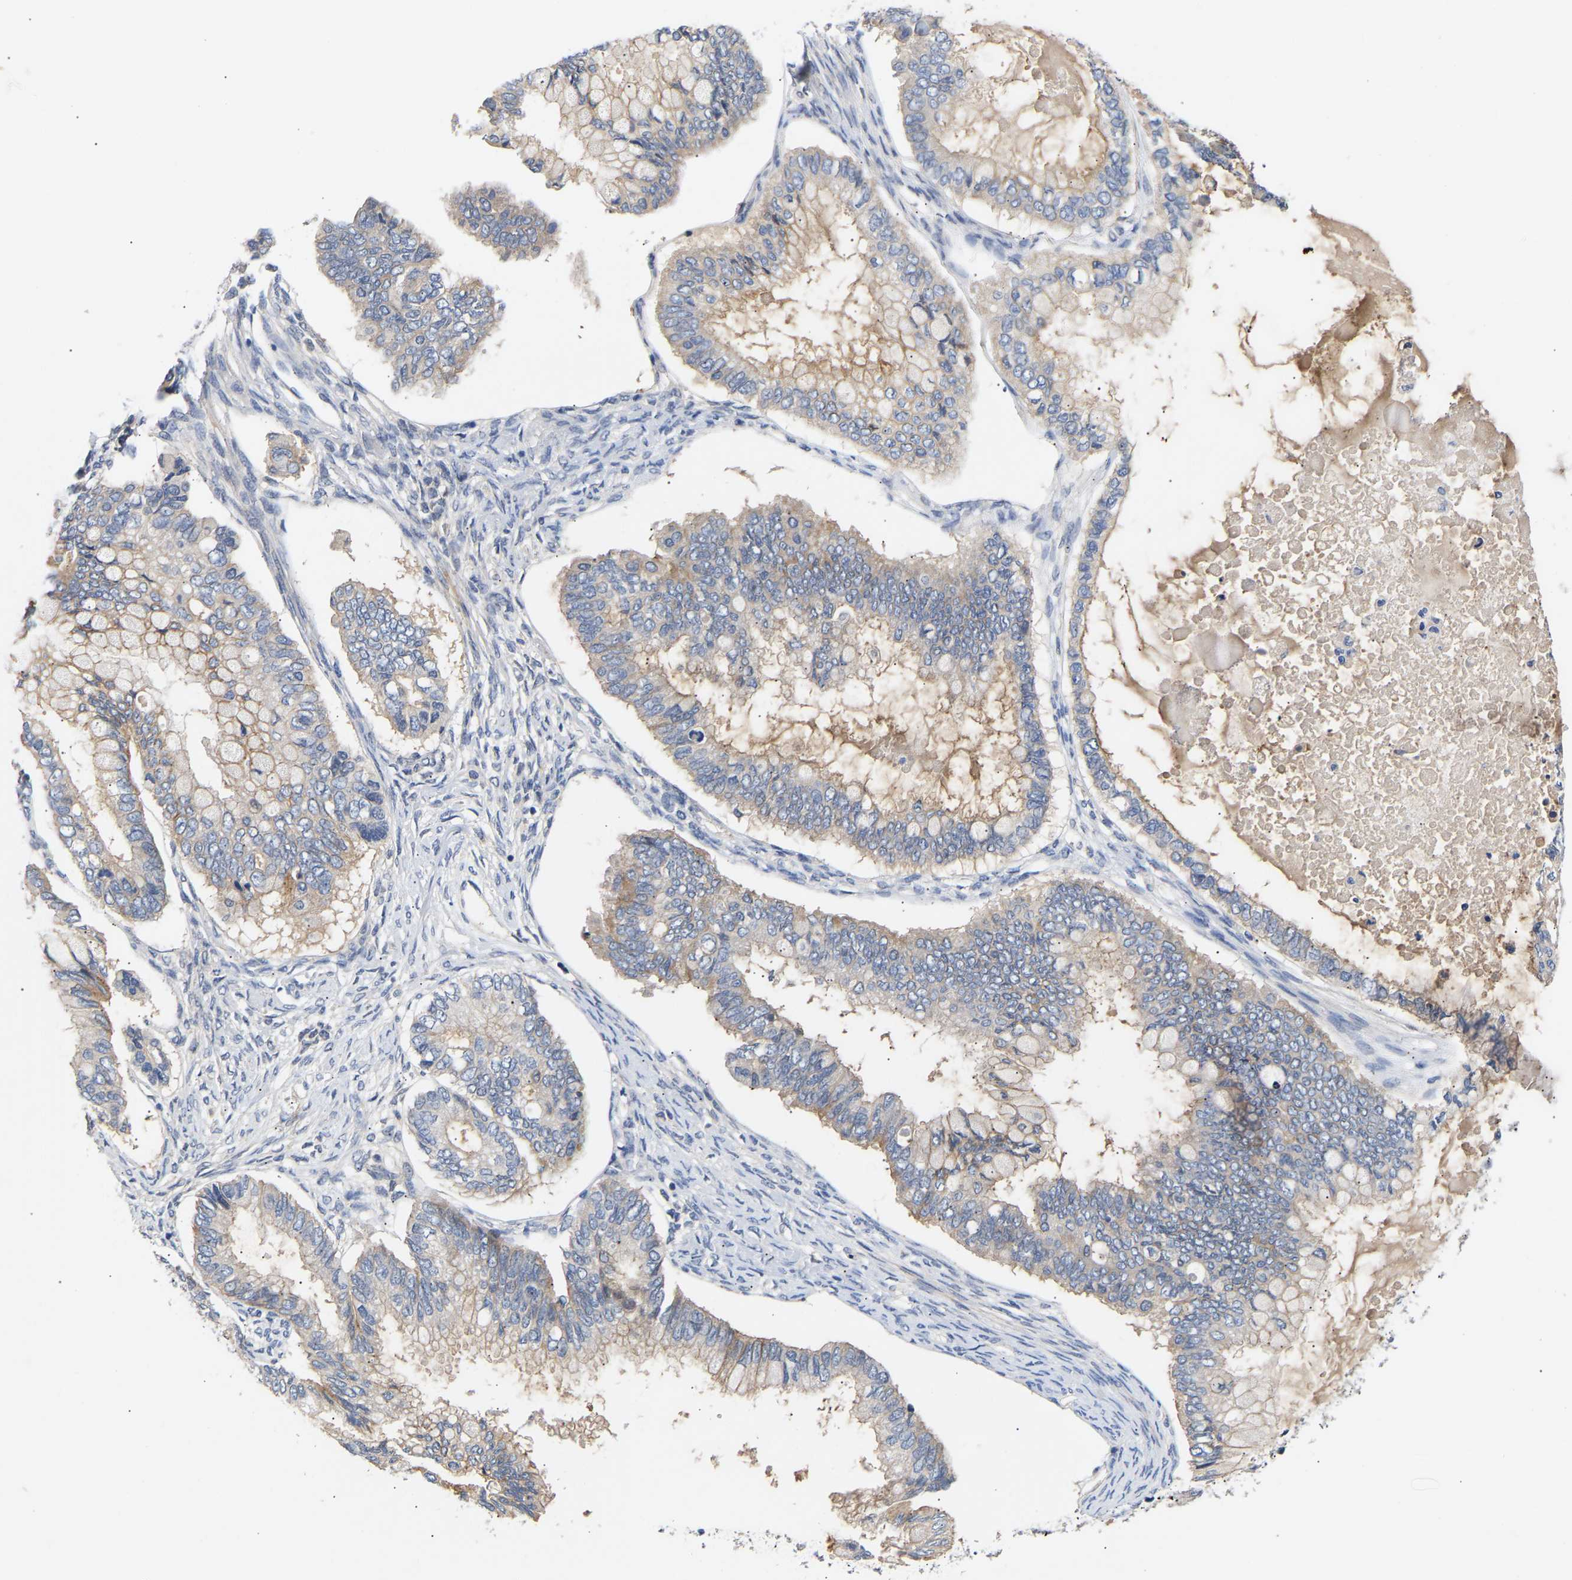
{"staining": {"intensity": "weak", "quantity": "25%-75%", "location": "cytoplasmic/membranous"}, "tissue": "ovarian cancer", "cell_type": "Tumor cells", "image_type": "cancer", "snomed": [{"axis": "morphology", "description": "Cystadenocarcinoma, mucinous, NOS"}, {"axis": "topography", "description": "Ovary"}], "caption": "The immunohistochemical stain shows weak cytoplasmic/membranous positivity in tumor cells of ovarian cancer (mucinous cystadenocarcinoma) tissue.", "gene": "KASH5", "patient": {"sex": "female", "age": 80}}